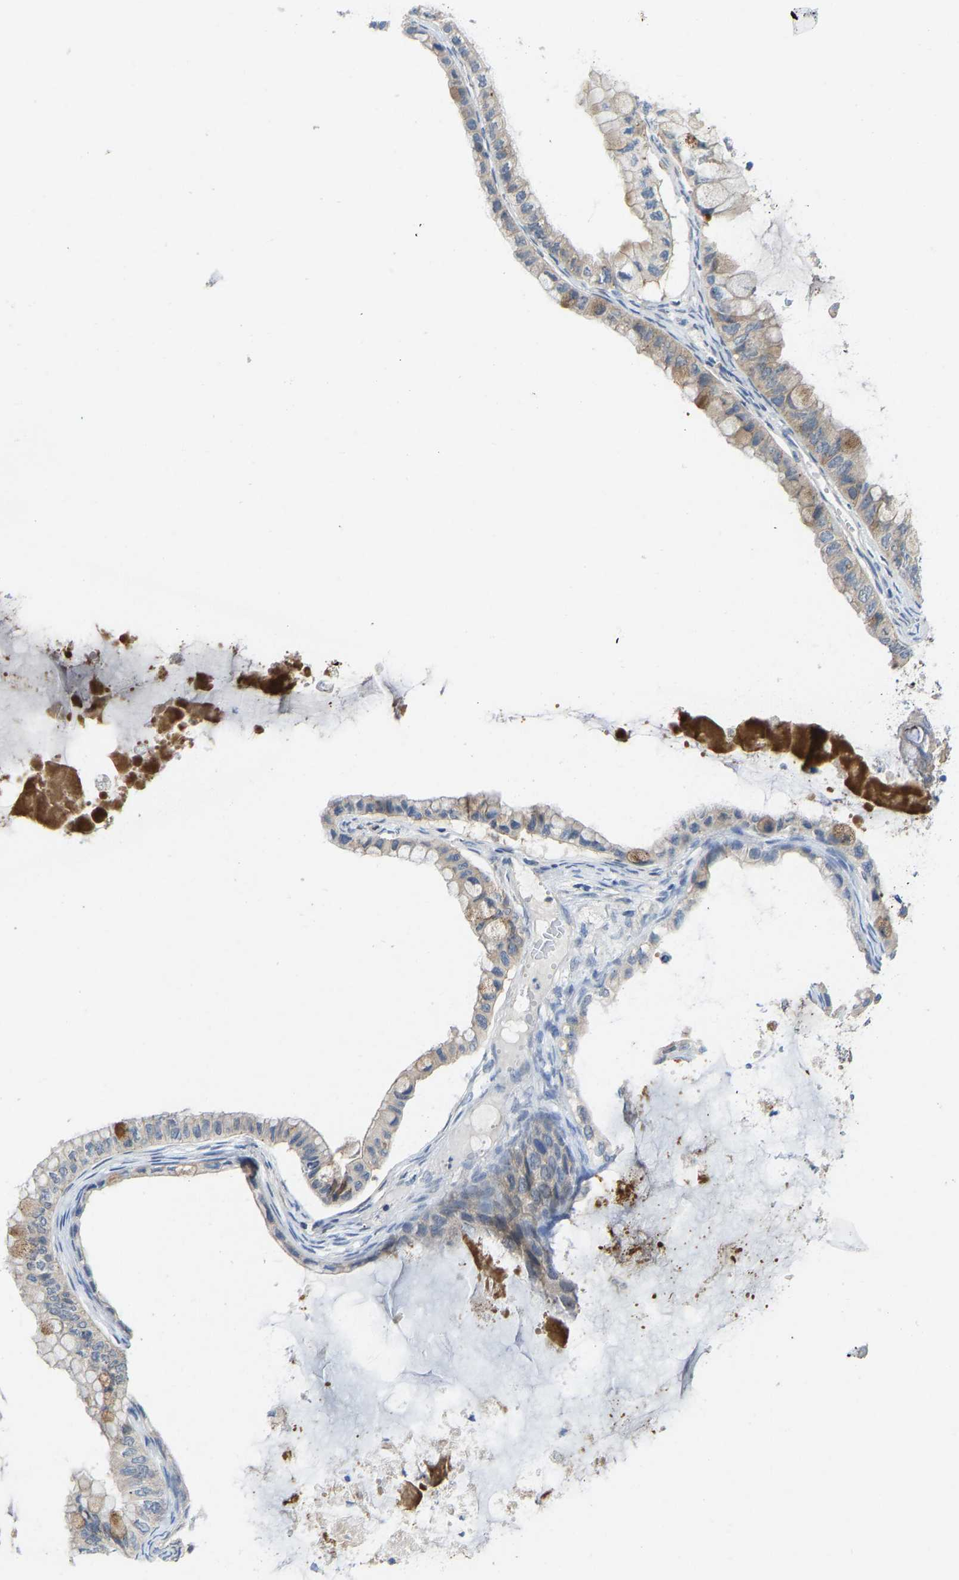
{"staining": {"intensity": "moderate", "quantity": "25%-75%", "location": "cytoplasmic/membranous"}, "tissue": "ovarian cancer", "cell_type": "Tumor cells", "image_type": "cancer", "snomed": [{"axis": "morphology", "description": "Cystadenocarcinoma, mucinous, NOS"}, {"axis": "topography", "description": "Ovary"}], "caption": "Immunohistochemical staining of ovarian cancer exhibits medium levels of moderate cytoplasmic/membranous staining in approximately 25%-75% of tumor cells.", "gene": "NDRG3", "patient": {"sex": "female", "age": 80}}